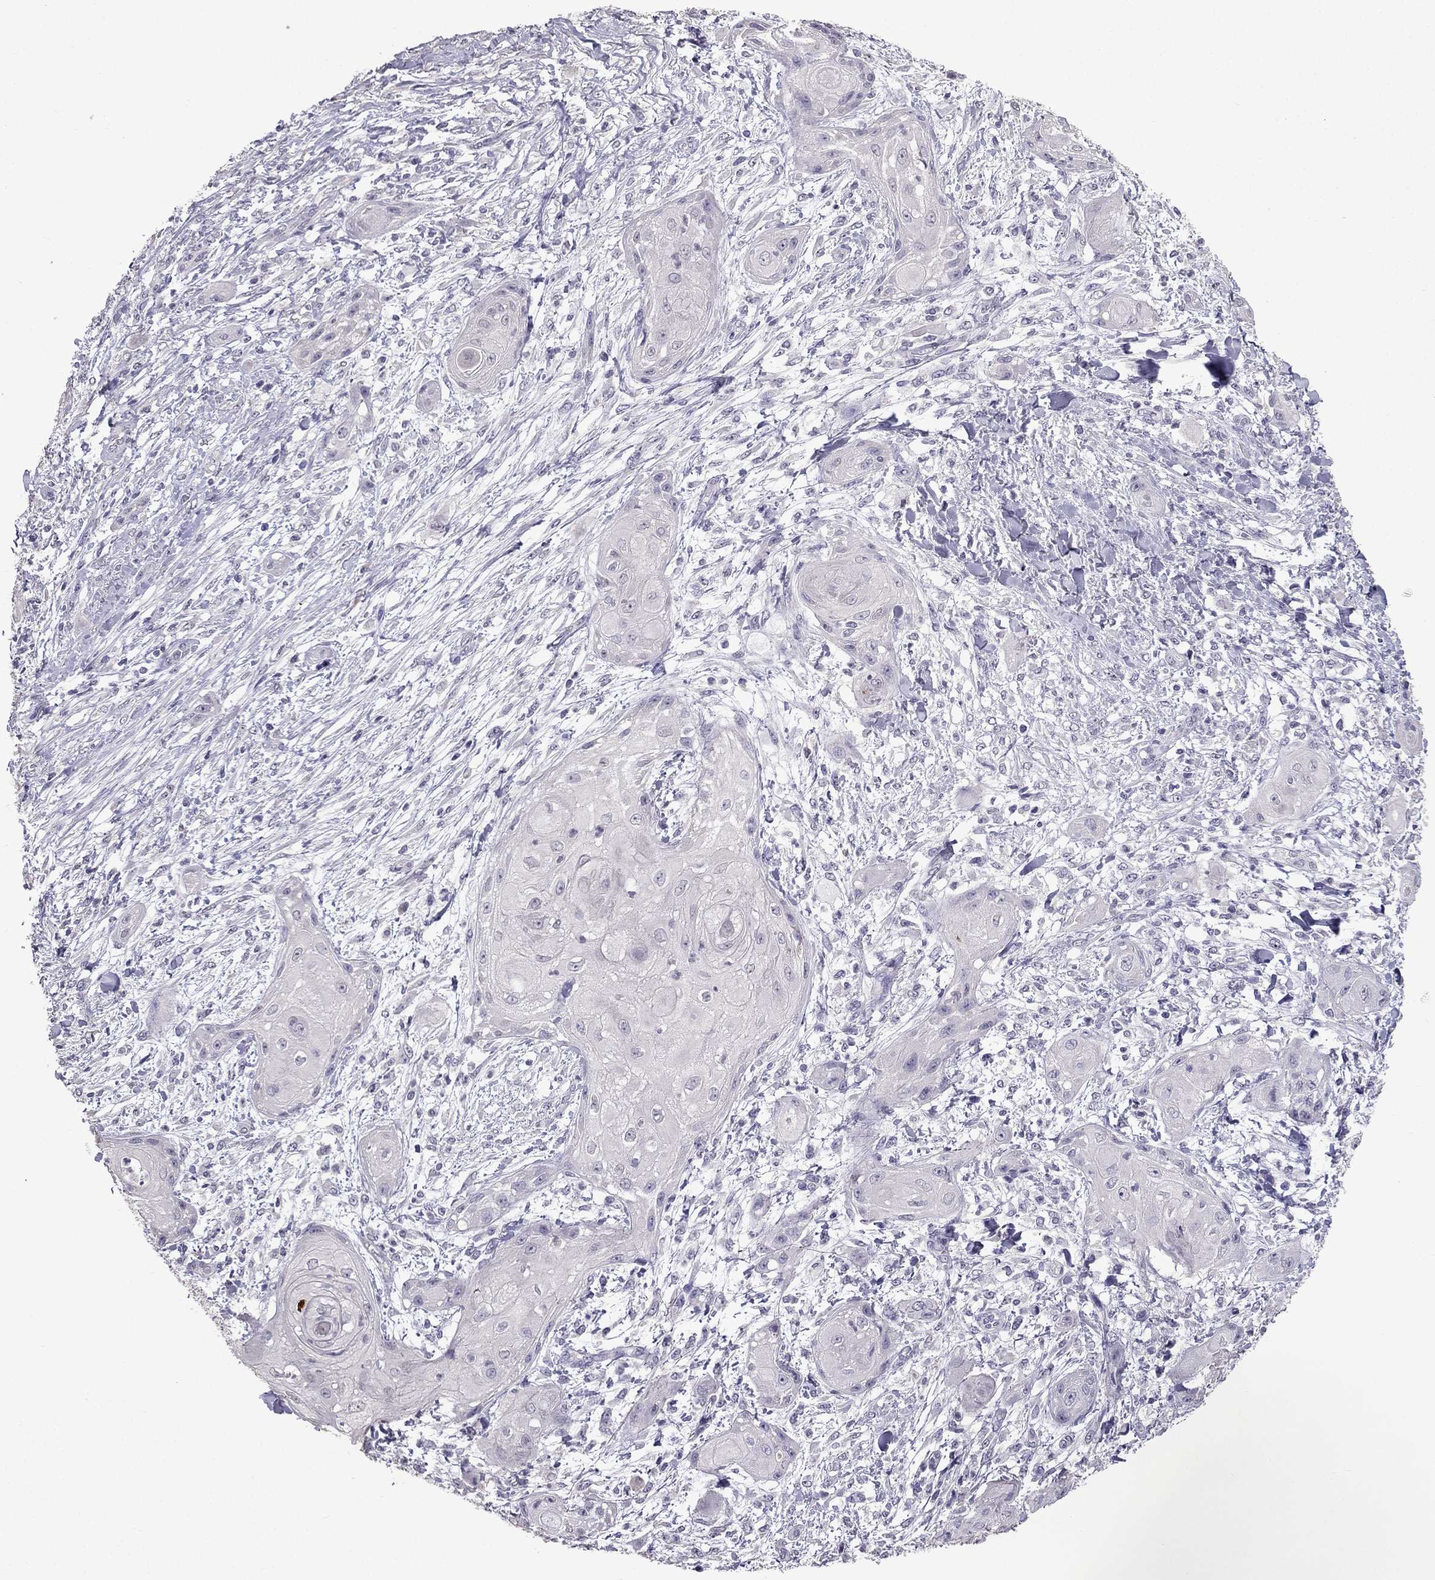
{"staining": {"intensity": "negative", "quantity": "none", "location": "none"}, "tissue": "skin cancer", "cell_type": "Tumor cells", "image_type": "cancer", "snomed": [{"axis": "morphology", "description": "Squamous cell carcinoma, NOS"}, {"axis": "topography", "description": "Skin"}], "caption": "There is no significant positivity in tumor cells of skin cancer (squamous cell carcinoma).", "gene": "SCG5", "patient": {"sex": "male", "age": 62}}